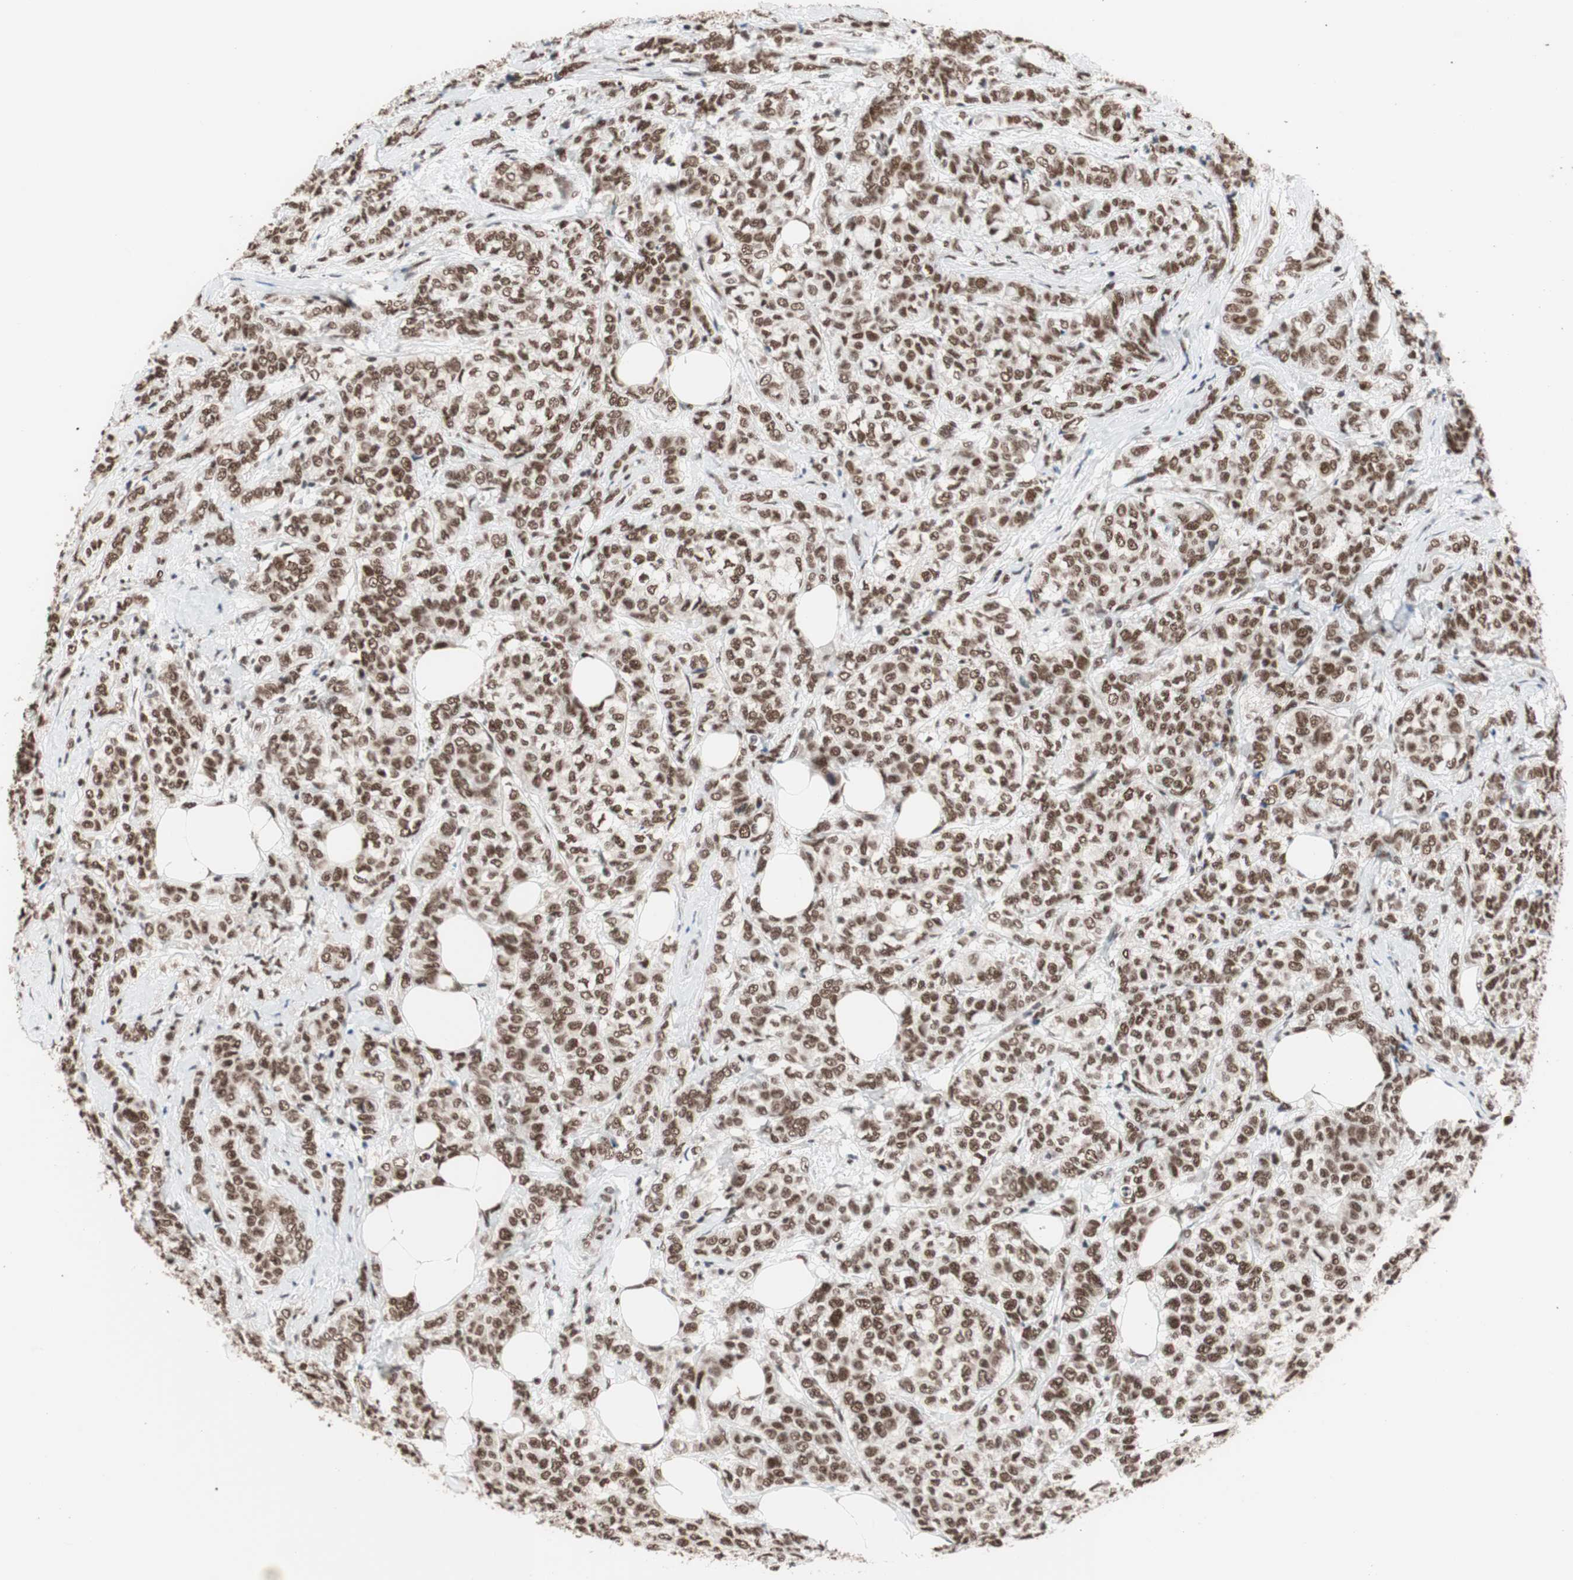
{"staining": {"intensity": "strong", "quantity": ">75%", "location": "nuclear"}, "tissue": "breast cancer", "cell_type": "Tumor cells", "image_type": "cancer", "snomed": [{"axis": "morphology", "description": "Lobular carcinoma"}, {"axis": "topography", "description": "Breast"}], "caption": "The image reveals a brown stain indicating the presence of a protein in the nuclear of tumor cells in breast lobular carcinoma.", "gene": "CHAMP1", "patient": {"sex": "female", "age": 60}}